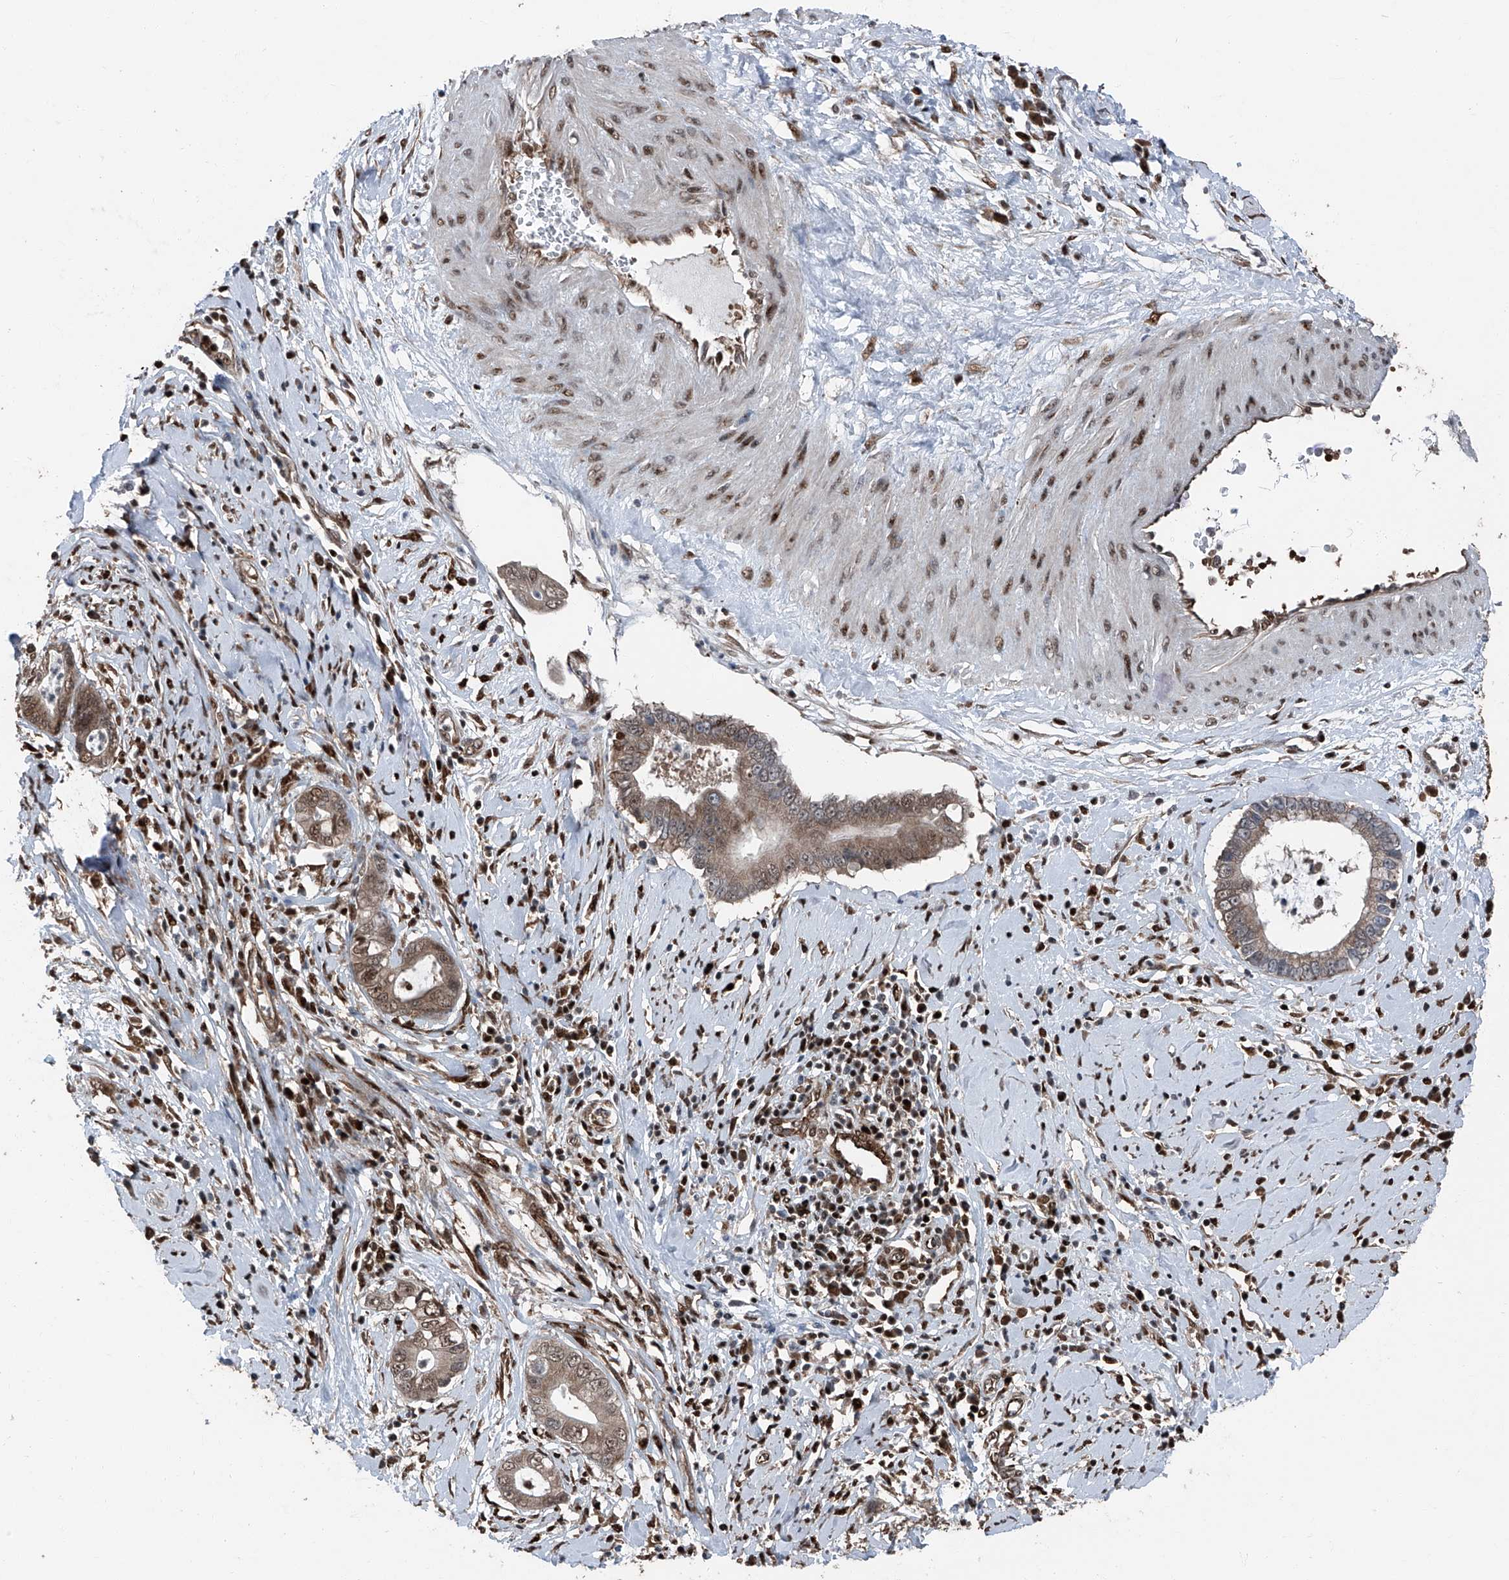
{"staining": {"intensity": "moderate", "quantity": ">75%", "location": "cytoplasmic/membranous,nuclear"}, "tissue": "cervical cancer", "cell_type": "Tumor cells", "image_type": "cancer", "snomed": [{"axis": "morphology", "description": "Adenocarcinoma, NOS"}, {"axis": "topography", "description": "Cervix"}], "caption": "Approximately >75% of tumor cells in adenocarcinoma (cervical) exhibit moderate cytoplasmic/membranous and nuclear protein positivity as visualized by brown immunohistochemical staining.", "gene": "FKBP5", "patient": {"sex": "female", "age": 44}}